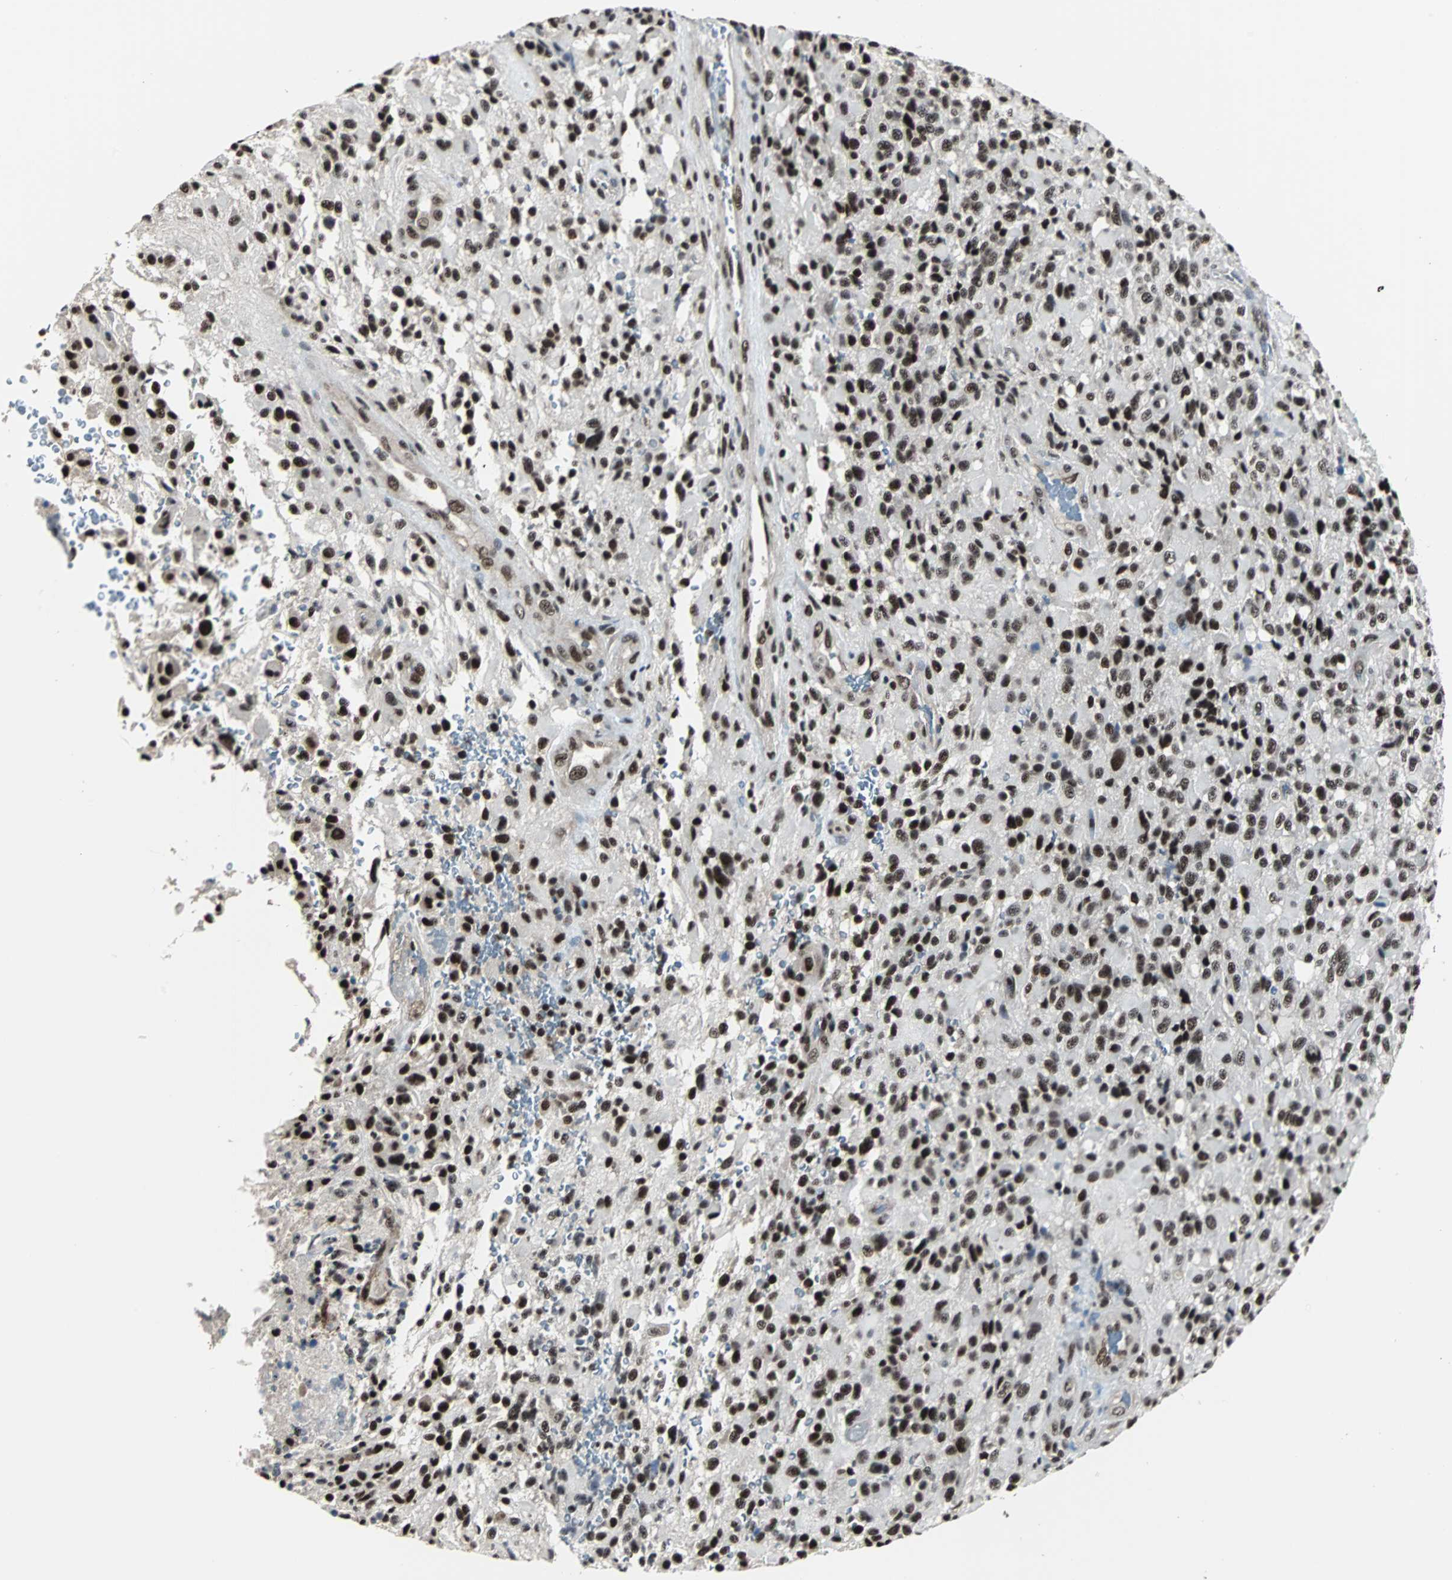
{"staining": {"intensity": "strong", "quantity": ">75%", "location": "nuclear"}, "tissue": "glioma", "cell_type": "Tumor cells", "image_type": "cancer", "snomed": [{"axis": "morphology", "description": "Glioma, malignant, High grade"}, {"axis": "topography", "description": "Brain"}], "caption": "Immunohistochemistry (IHC) of human malignant glioma (high-grade) demonstrates high levels of strong nuclear staining in approximately >75% of tumor cells.", "gene": "MKX", "patient": {"sex": "male", "age": 71}}